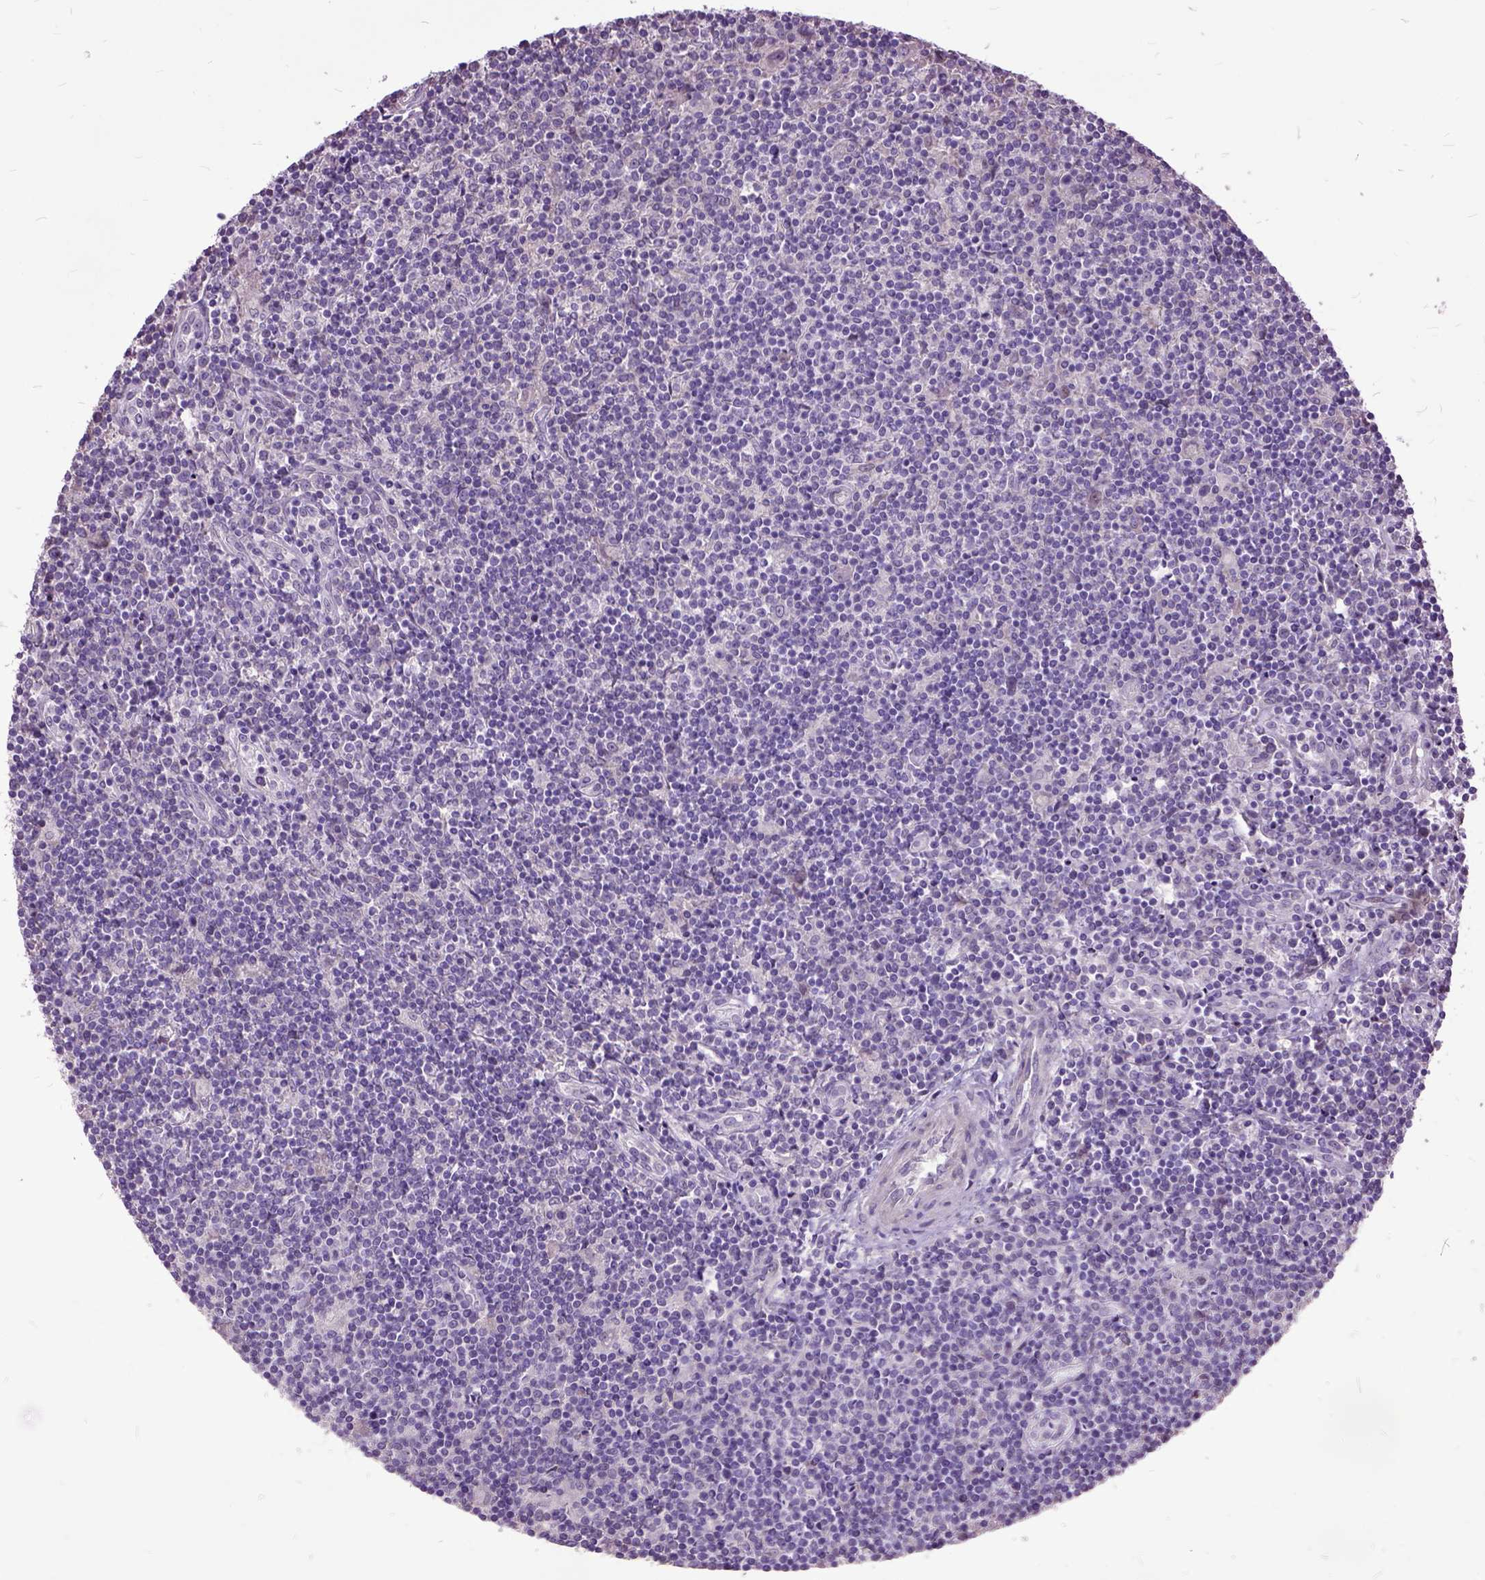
{"staining": {"intensity": "negative", "quantity": "none", "location": "none"}, "tissue": "lymphoma", "cell_type": "Tumor cells", "image_type": "cancer", "snomed": [{"axis": "morphology", "description": "Hodgkin's disease, NOS"}, {"axis": "topography", "description": "Lymph node"}], "caption": "Immunohistochemistry photomicrograph of Hodgkin's disease stained for a protein (brown), which exhibits no expression in tumor cells.", "gene": "AREG", "patient": {"sex": "male", "age": 40}}